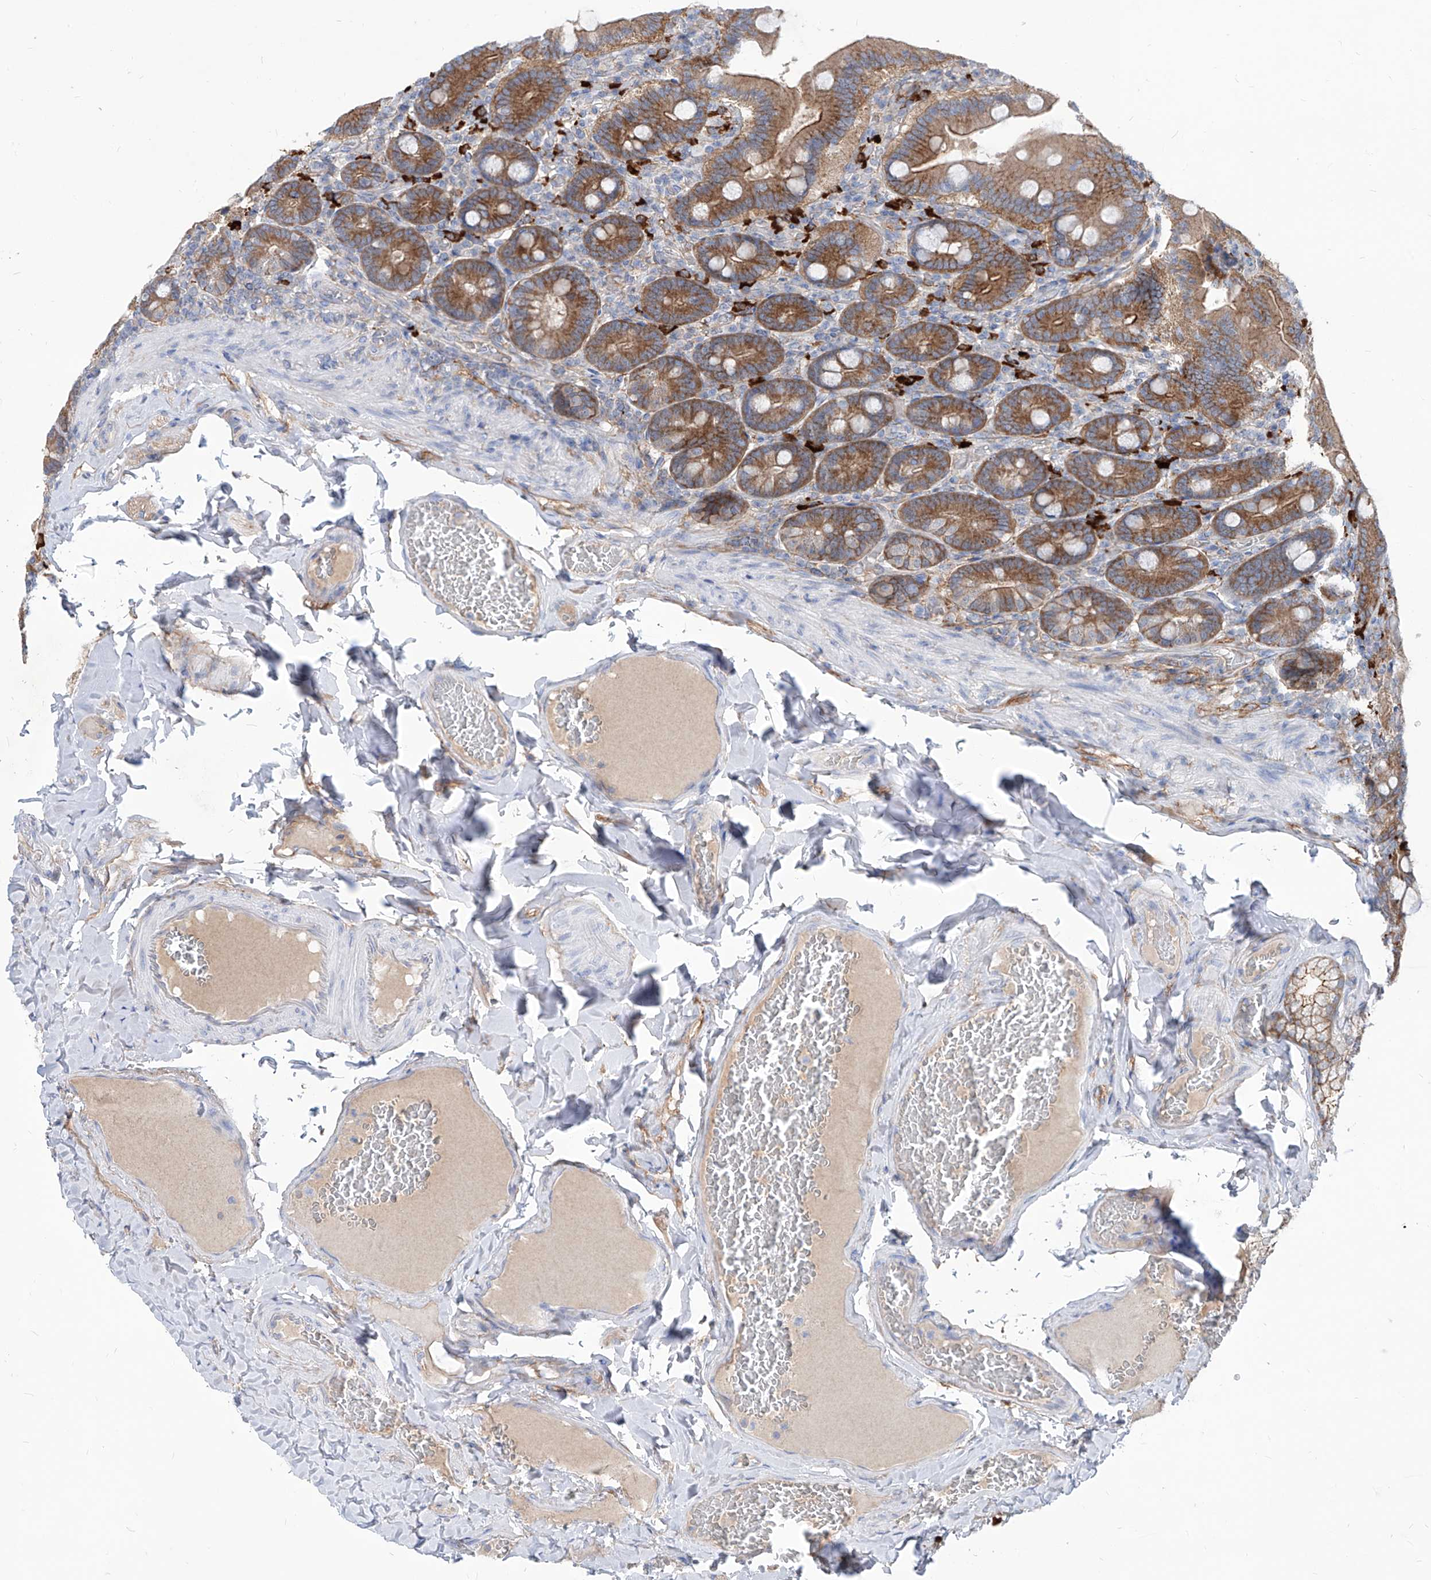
{"staining": {"intensity": "moderate", "quantity": ">75%", "location": "cytoplasmic/membranous"}, "tissue": "duodenum", "cell_type": "Glandular cells", "image_type": "normal", "snomed": [{"axis": "morphology", "description": "Normal tissue, NOS"}, {"axis": "topography", "description": "Duodenum"}], "caption": "Duodenum stained with immunohistochemistry (IHC) reveals moderate cytoplasmic/membranous positivity in approximately >75% of glandular cells. The staining is performed using DAB brown chromogen to label protein expression. The nuclei are counter-stained blue using hematoxylin.", "gene": "AKAP10", "patient": {"sex": "female", "age": 62}}